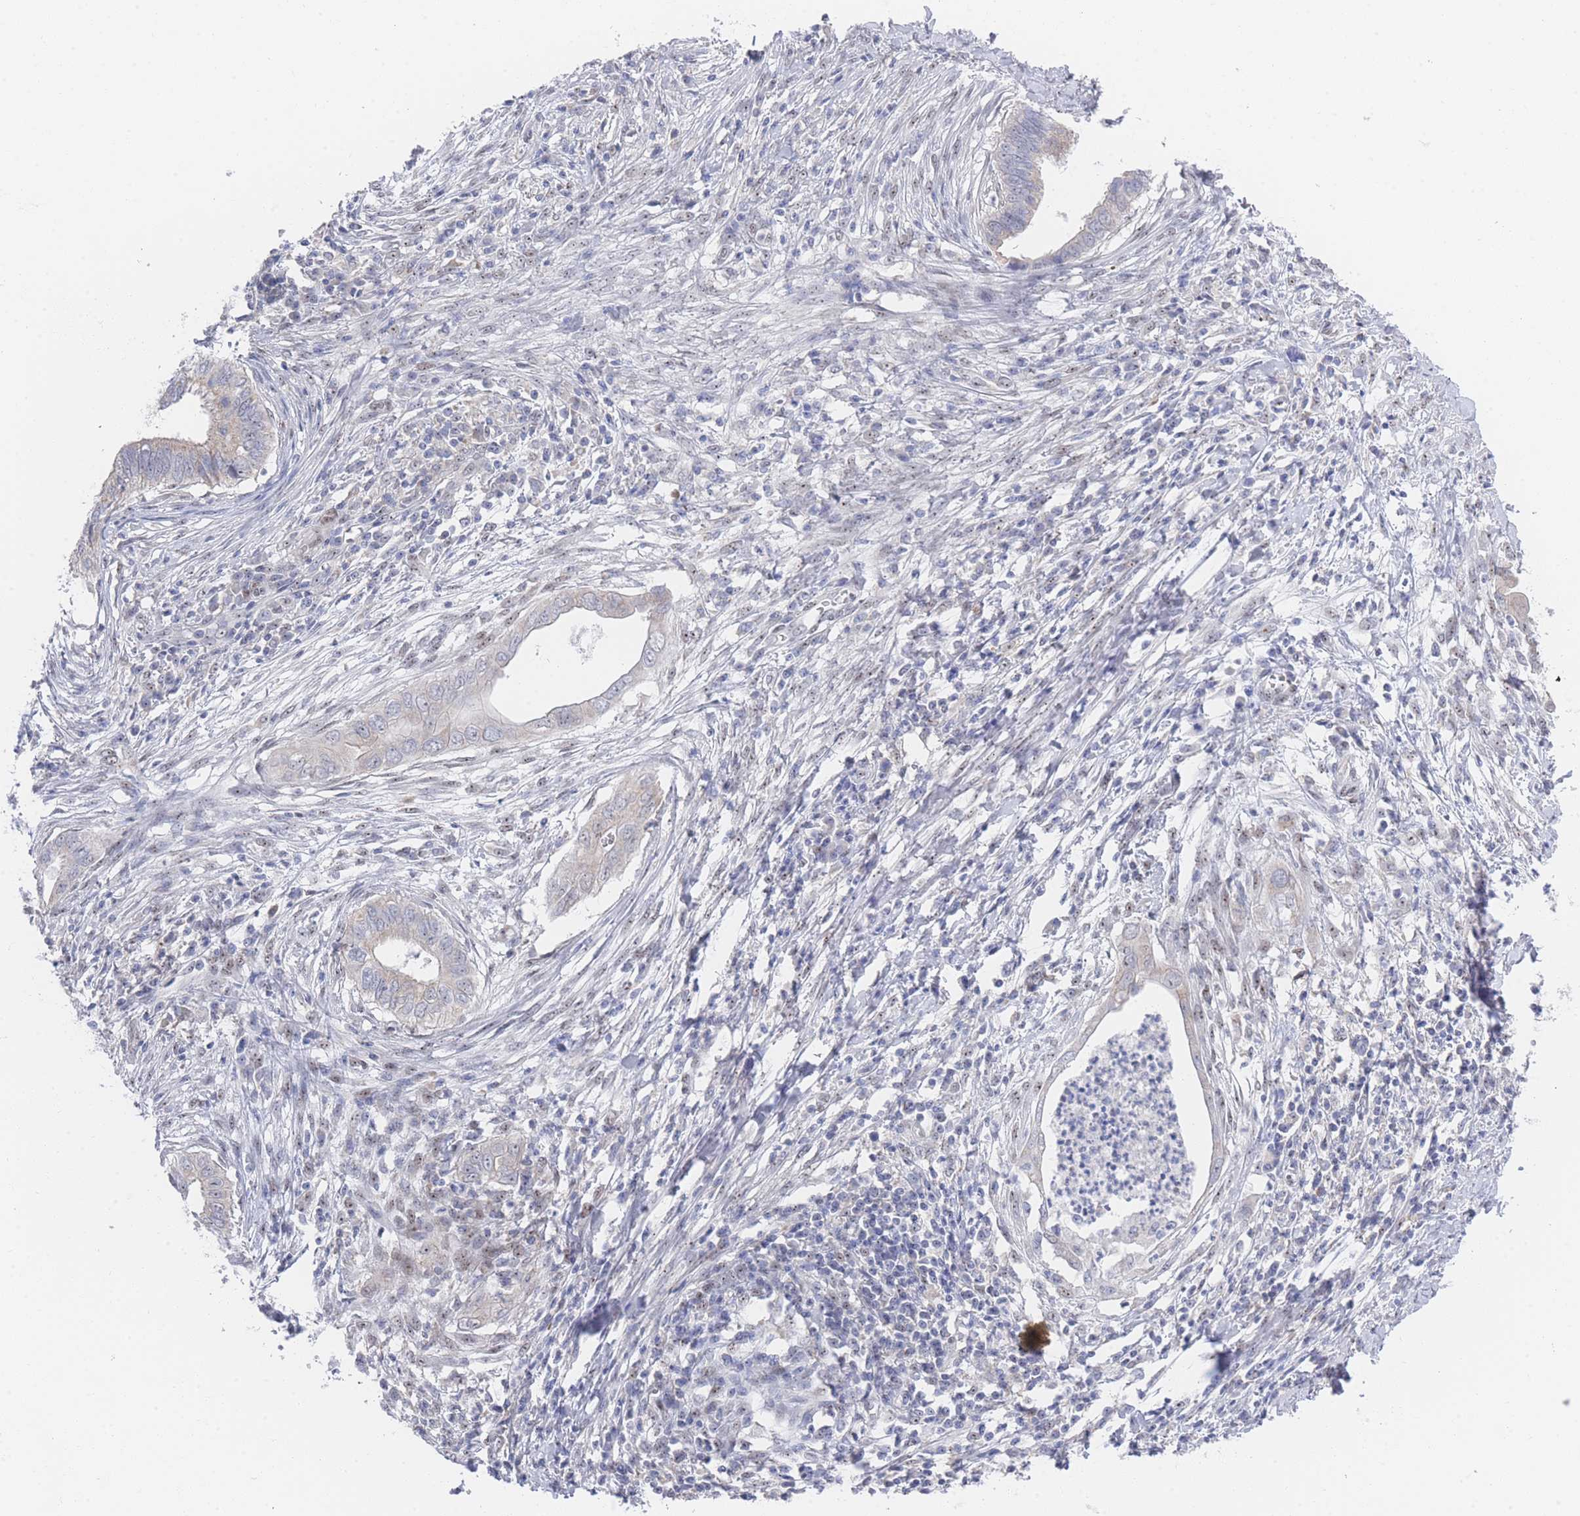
{"staining": {"intensity": "weak", "quantity": "<25%", "location": "cytoplasmic/membranous"}, "tissue": "cervical cancer", "cell_type": "Tumor cells", "image_type": "cancer", "snomed": [{"axis": "morphology", "description": "Adenocarcinoma, NOS"}, {"axis": "topography", "description": "Cervix"}], "caption": "The micrograph shows no significant positivity in tumor cells of cervical cancer (adenocarcinoma).", "gene": "ZNF142", "patient": {"sex": "female", "age": 42}}